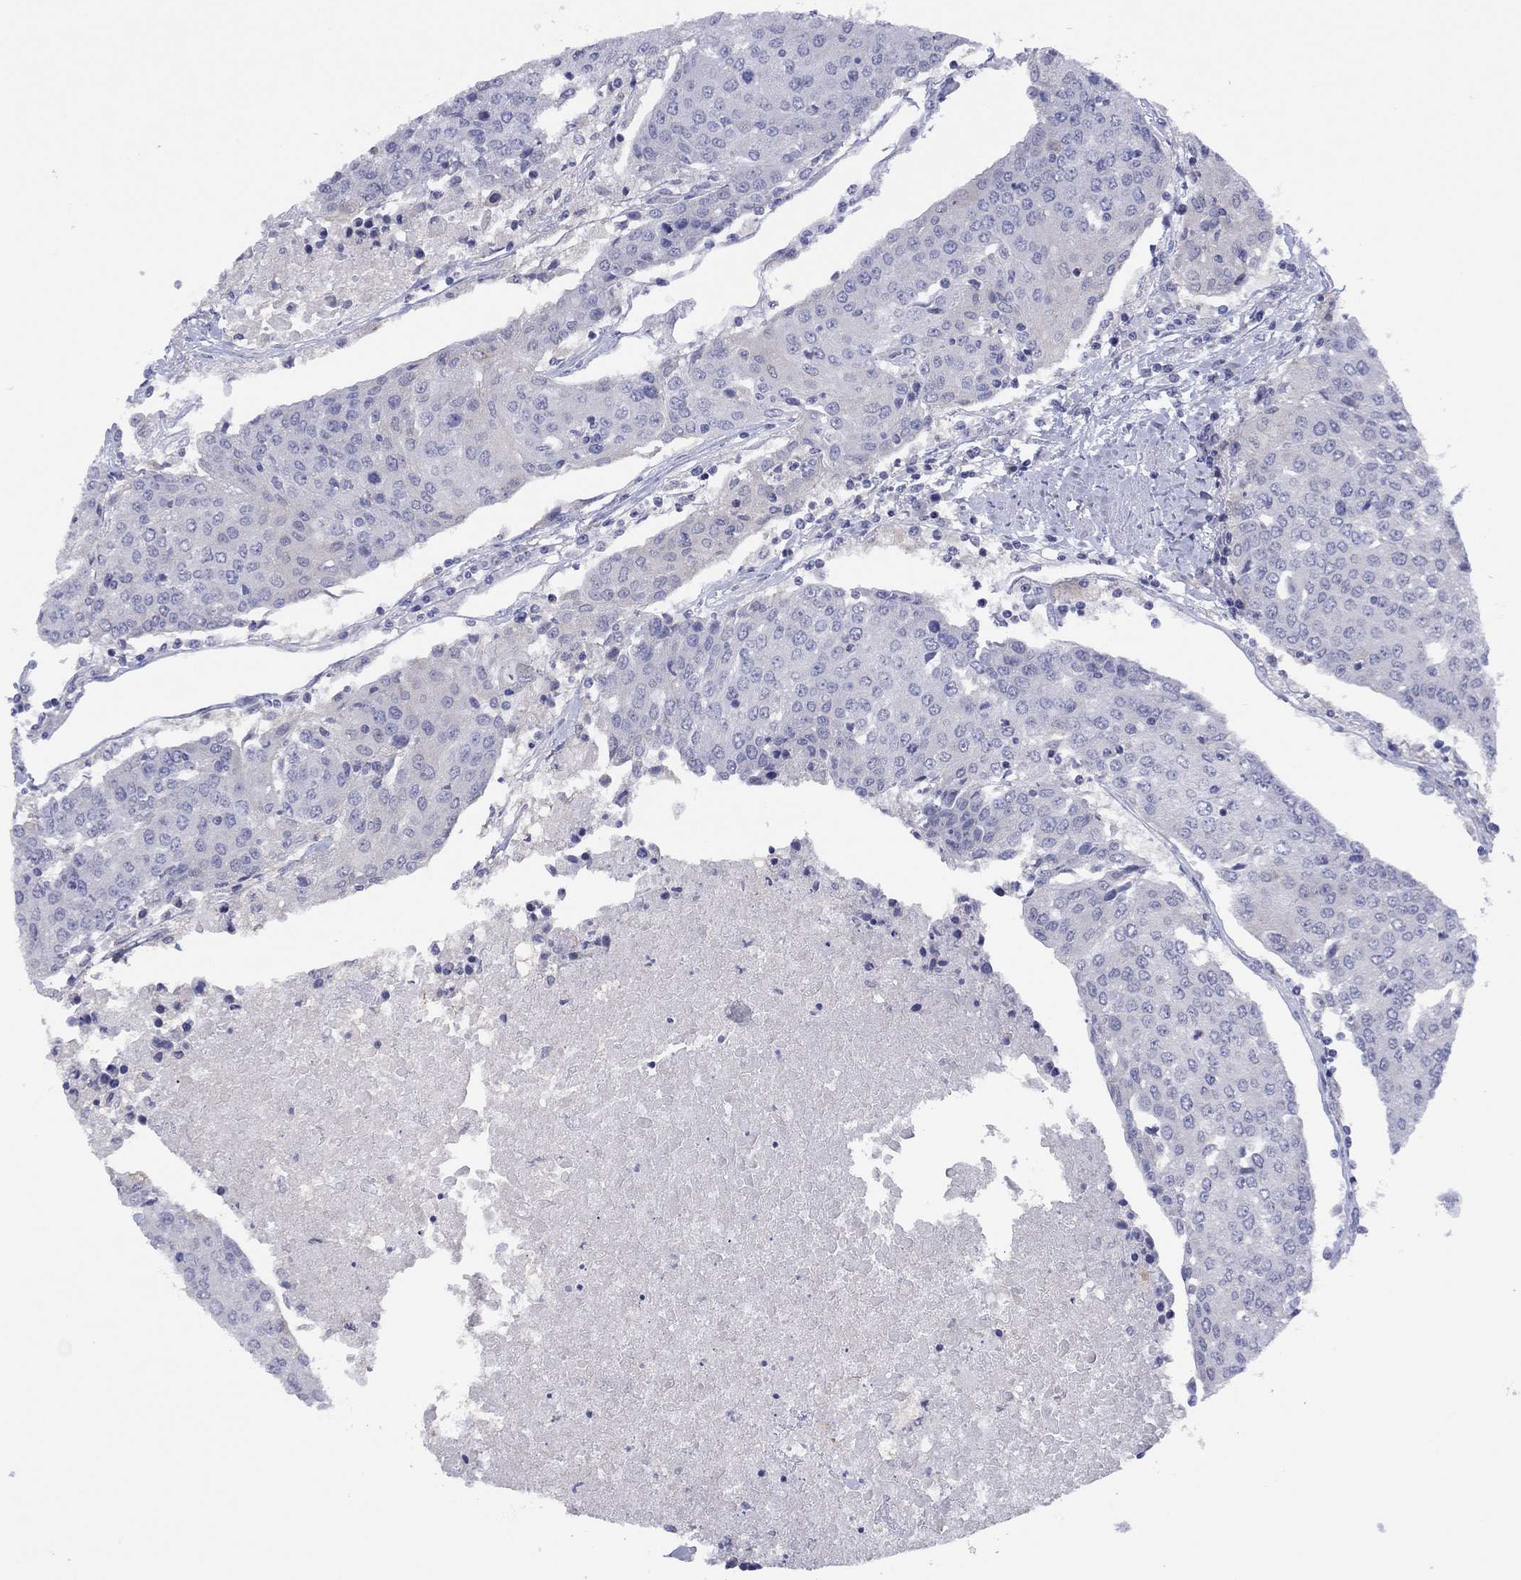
{"staining": {"intensity": "negative", "quantity": "none", "location": "none"}, "tissue": "urothelial cancer", "cell_type": "Tumor cells", "image_type": "cancer", "snomed": [{"axis": "morphology", "description": "Urothelial carcinoma, High grade"}, {"axis": "topography", "description": "Urinary bladder"}], "caption": "DAB (3,3'-diaminobenzidine) immunohistochemical staining of high-grade urothelial carcinoma demonstrates no significant expression in tumor cells.", "gene": "CYP2B6", "patient": {"sex": "female", "age": 85}}